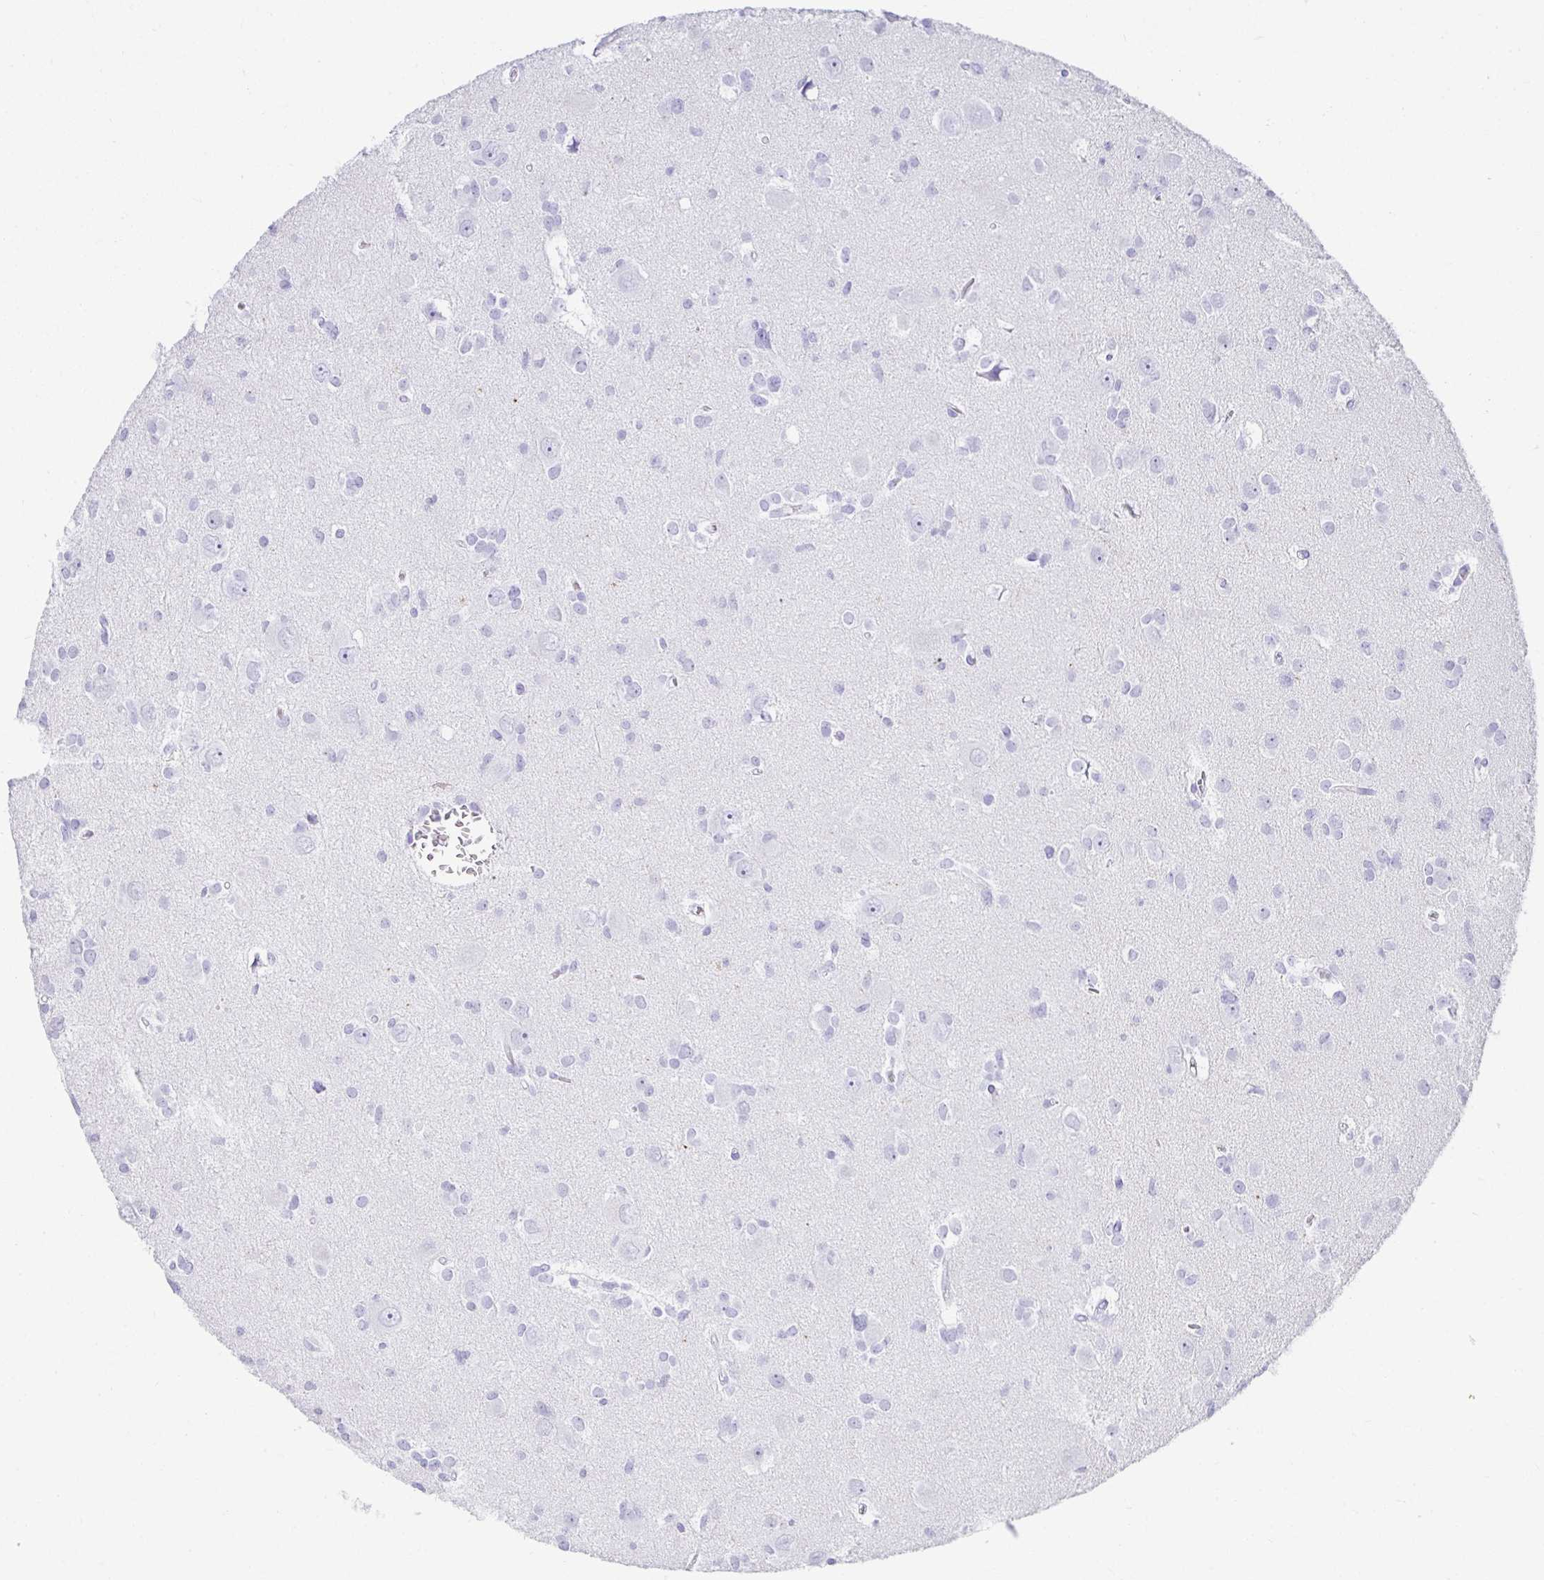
{"staining": {"intensity": "negative", "quantity": "none", "location": "none"}, "tissue": "glioma", "cell_type": "Tumor cells", "image_type": "cancer", "snomed": [{"axis": "morphology", "description": "Glioma, malignant, High grade"}, {"axis": "topography", "description": "Brain"}], "caption": "DAB immunohistochemical staining of human glioma shows no significant expression in tumor cells.", "gene": "CHAT", "patient": {"sex": "male", "age": 23}}